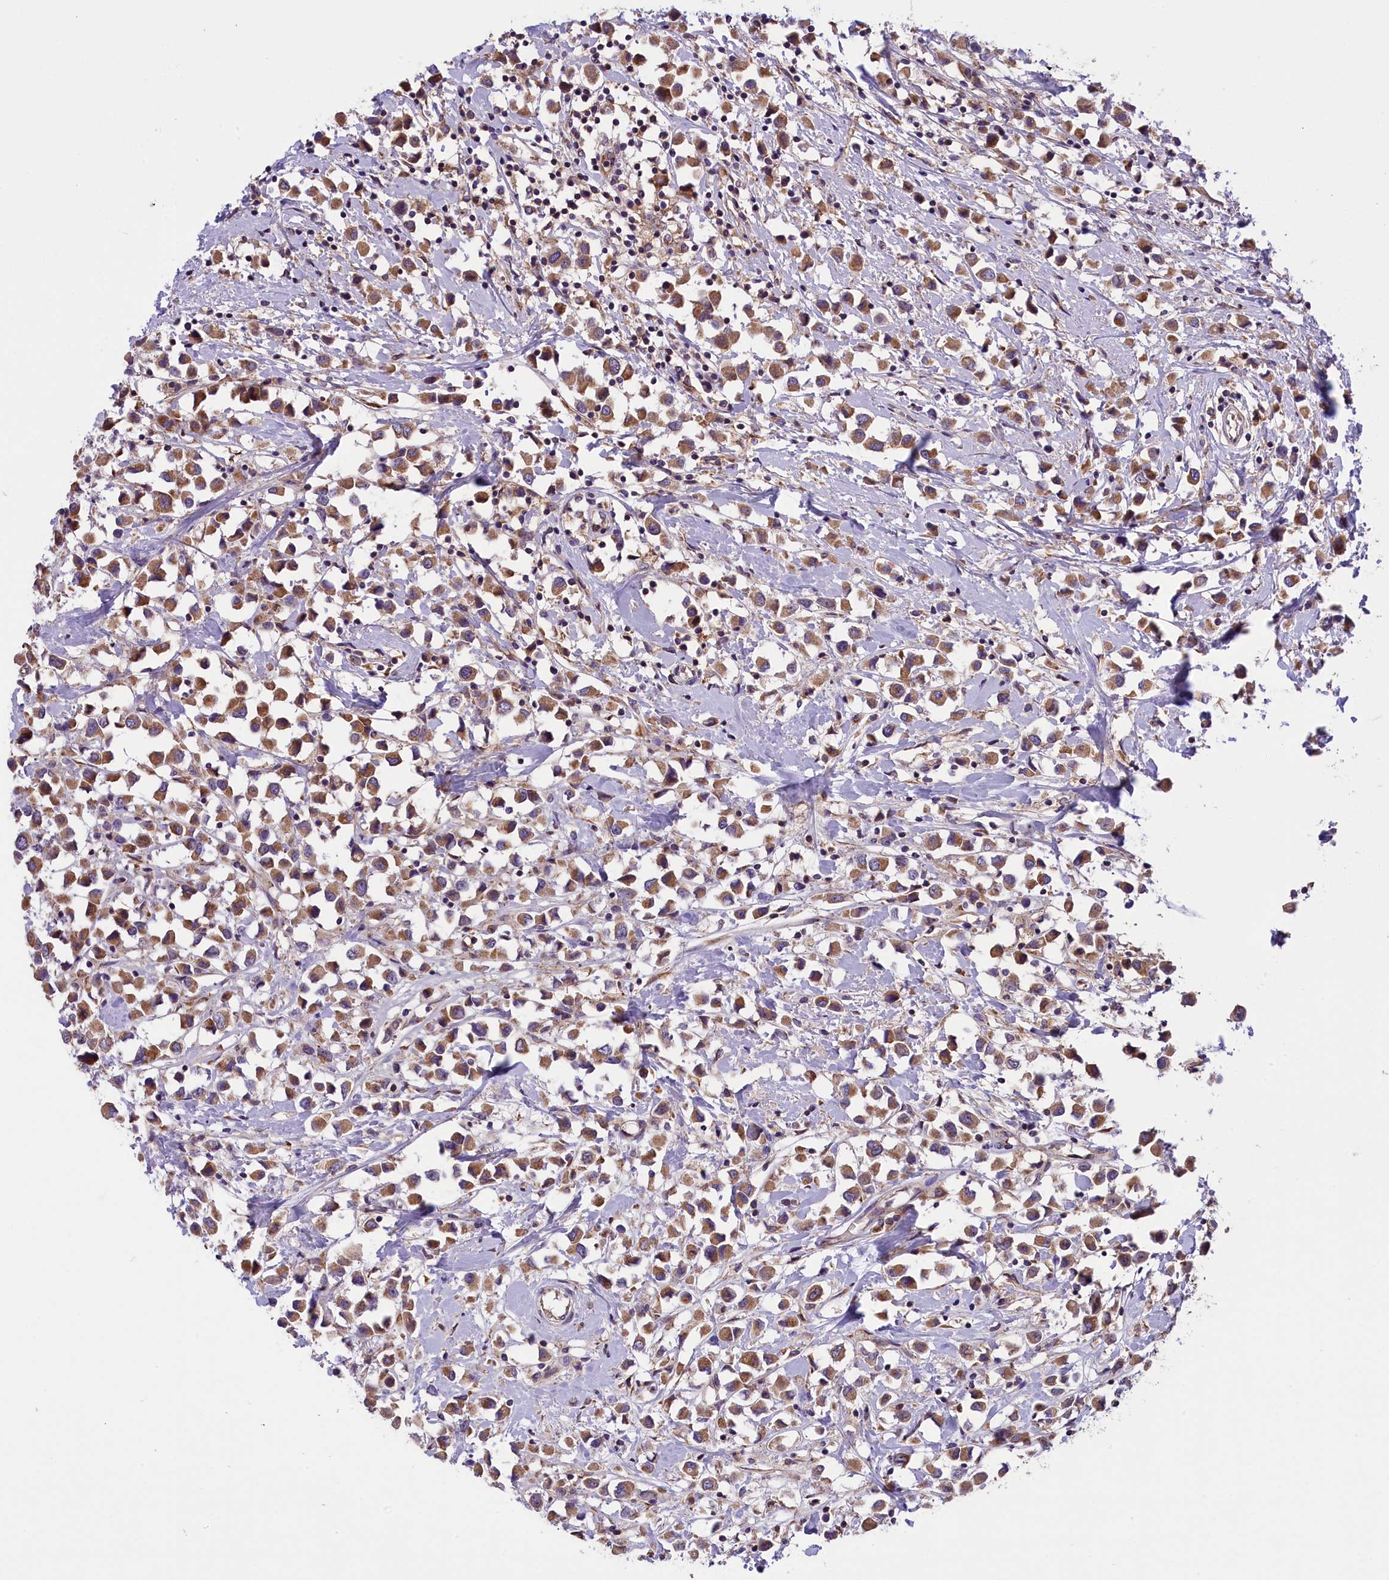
{"staining": {"intensity": "moderate", "quantity": ">75%", "location": "cytoplasmic/membranous"}, "tissue": "breast cancer", "cell_type": "Tumor cells", "image_type": "cancer", "snomed": [{"axis": "morphology", "description": "Duct carcinoma"}, {"axis": "topography", "description": "Breast"}], "caption": "Immunohistochemistry (DAB (3,3'-diaminobenzidine)) staining of human breast cancer (intraductal carcinoma) shows moderate cytoplasmic/membranous protein staining in about >75% of tumor cells.", "gene": "DNAJB9", "patient": {"sex": "female", "age": 61}}